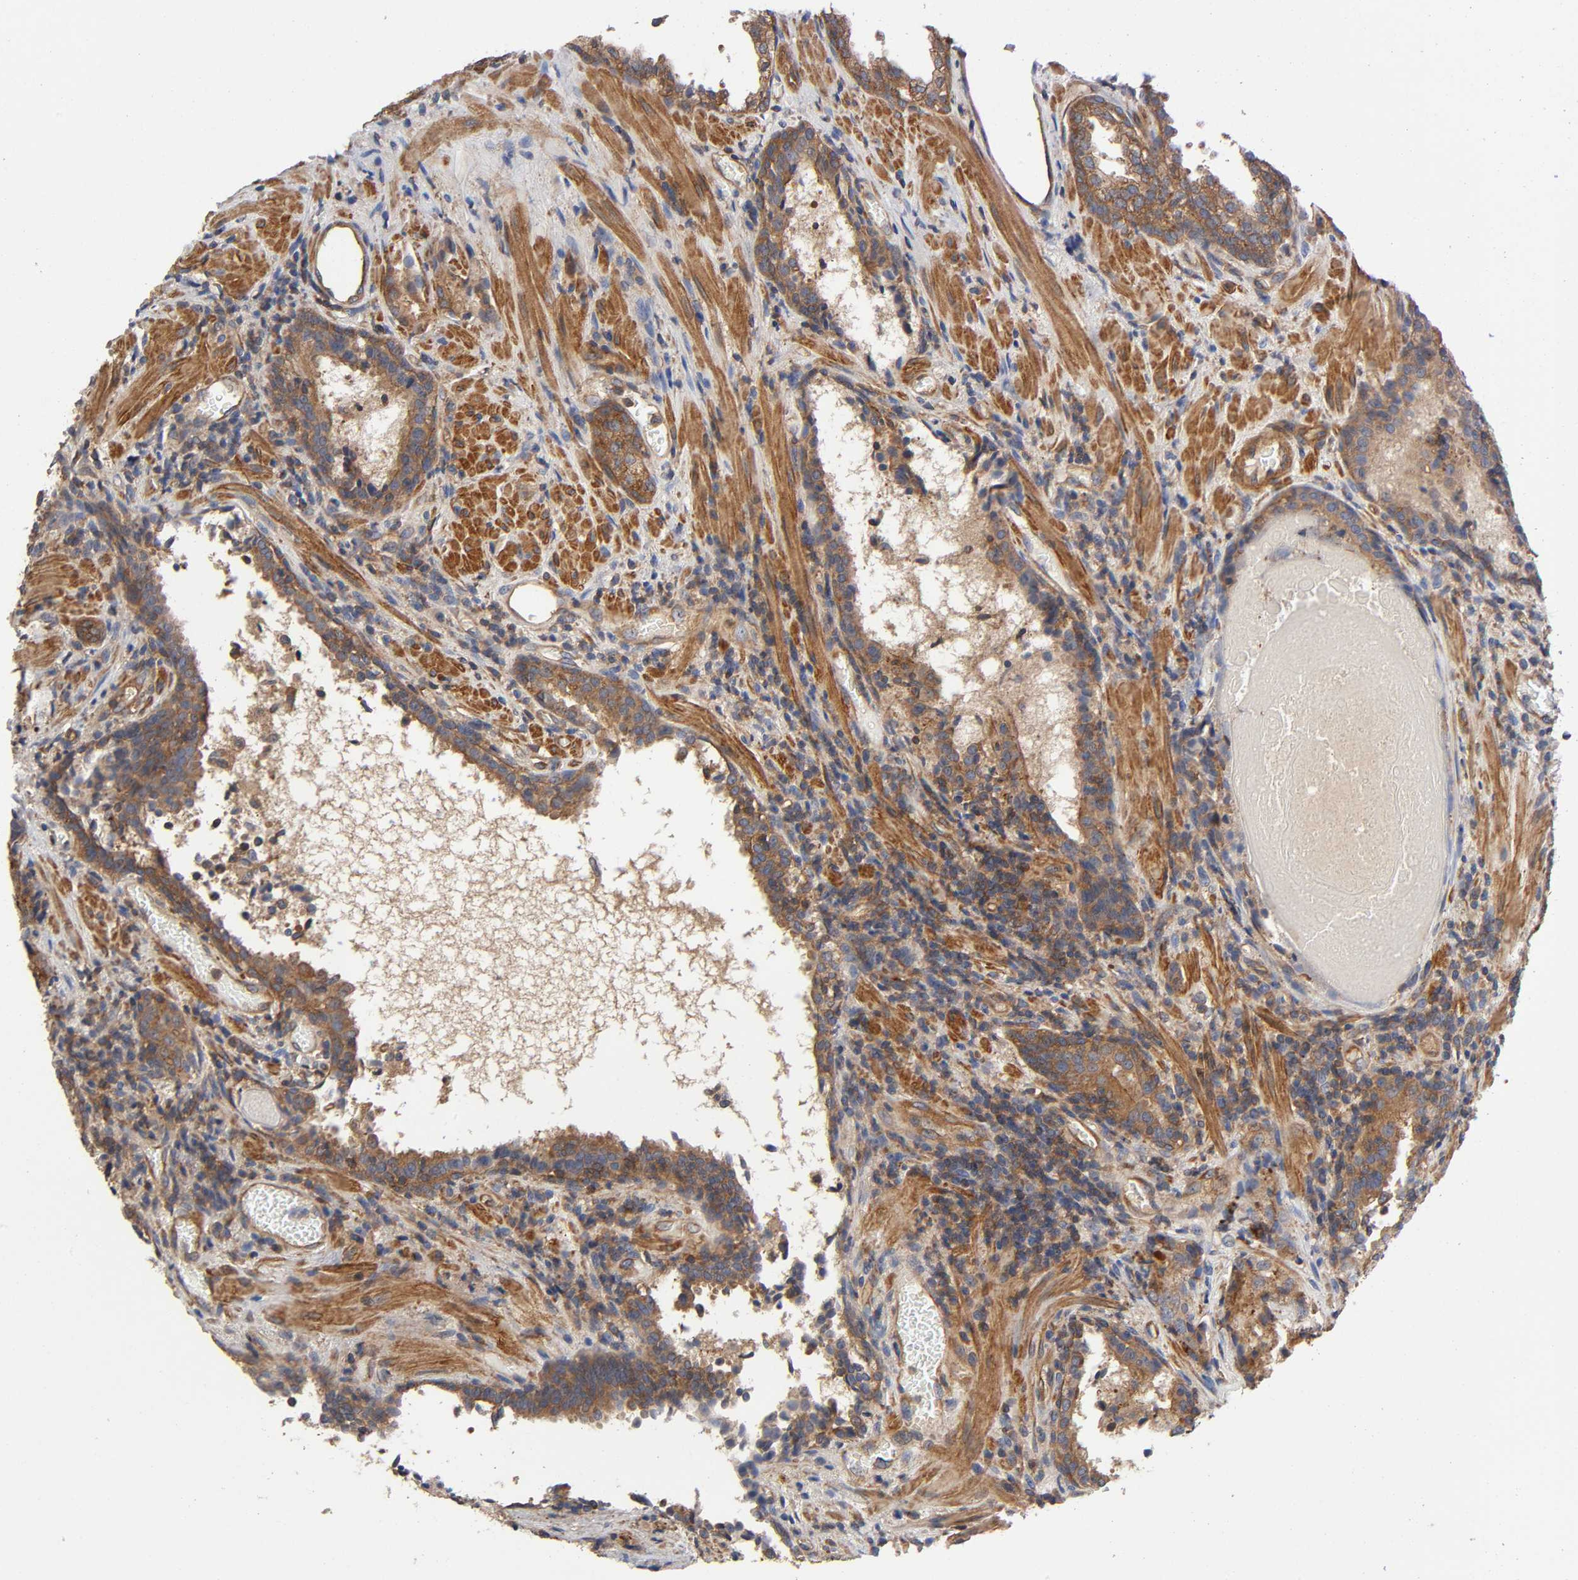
{"staining": {"intensity": "moderate", "quantity": ">75%", "location": "cytoplasmic/membranous"}, "tissue": "prostate cancer", "cell_type": "Tumor cells", "image_type": "cancer", "snomed": [{"axis": "morphology", "description": "Adenocarcinoma, High grade"}, {"axis": "topography", "description": "Prostate"}], "caption": "High-power microscopy captured an IHC image of prostate cancer, revealing moderate cytoplasmic/membranous staining in approximately >75% of tumor cells.", "gene": "LAMTOR2", "patient": {"sex": "male", "age": 58}}